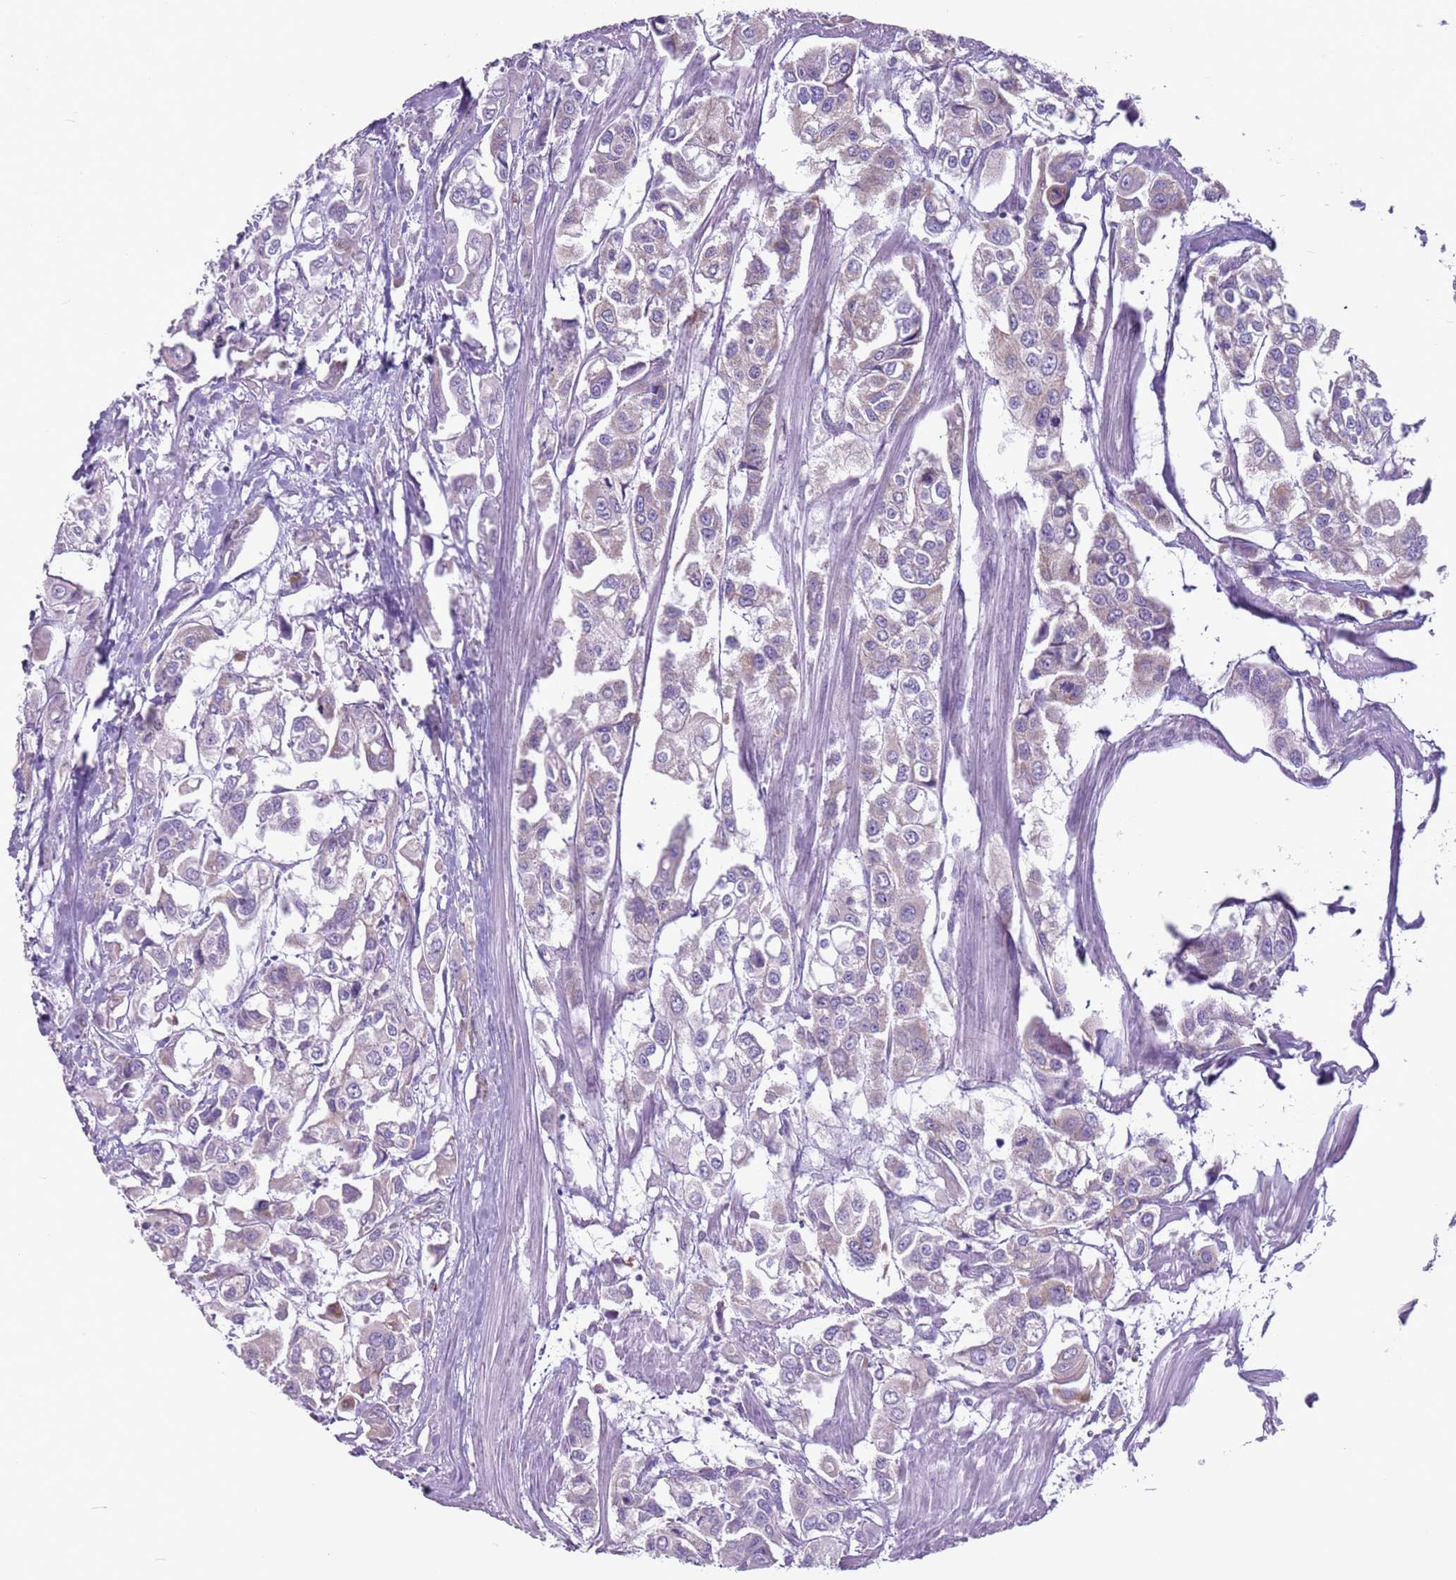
{"staining": {"intensity": "weak", "quantity": "<25%", "location": "cytoplasmic/membranous"}, "tissue": "urothelial cancer", "cell_type": "Tumor cells", "image_type": "cancer", "snomed": [{"axis": "morphology", "description": "Urothelial carcinoma, High grade"}, {"axis": "topography", "description": "Urinary bladder"}], "caption": "IHC histopathology image of urothelial cancer stained for a protein (brown), which exhibits no expression in tumor cells.", "gene": "HYOU1", "patient": {"sex": "male", "age": 67}}